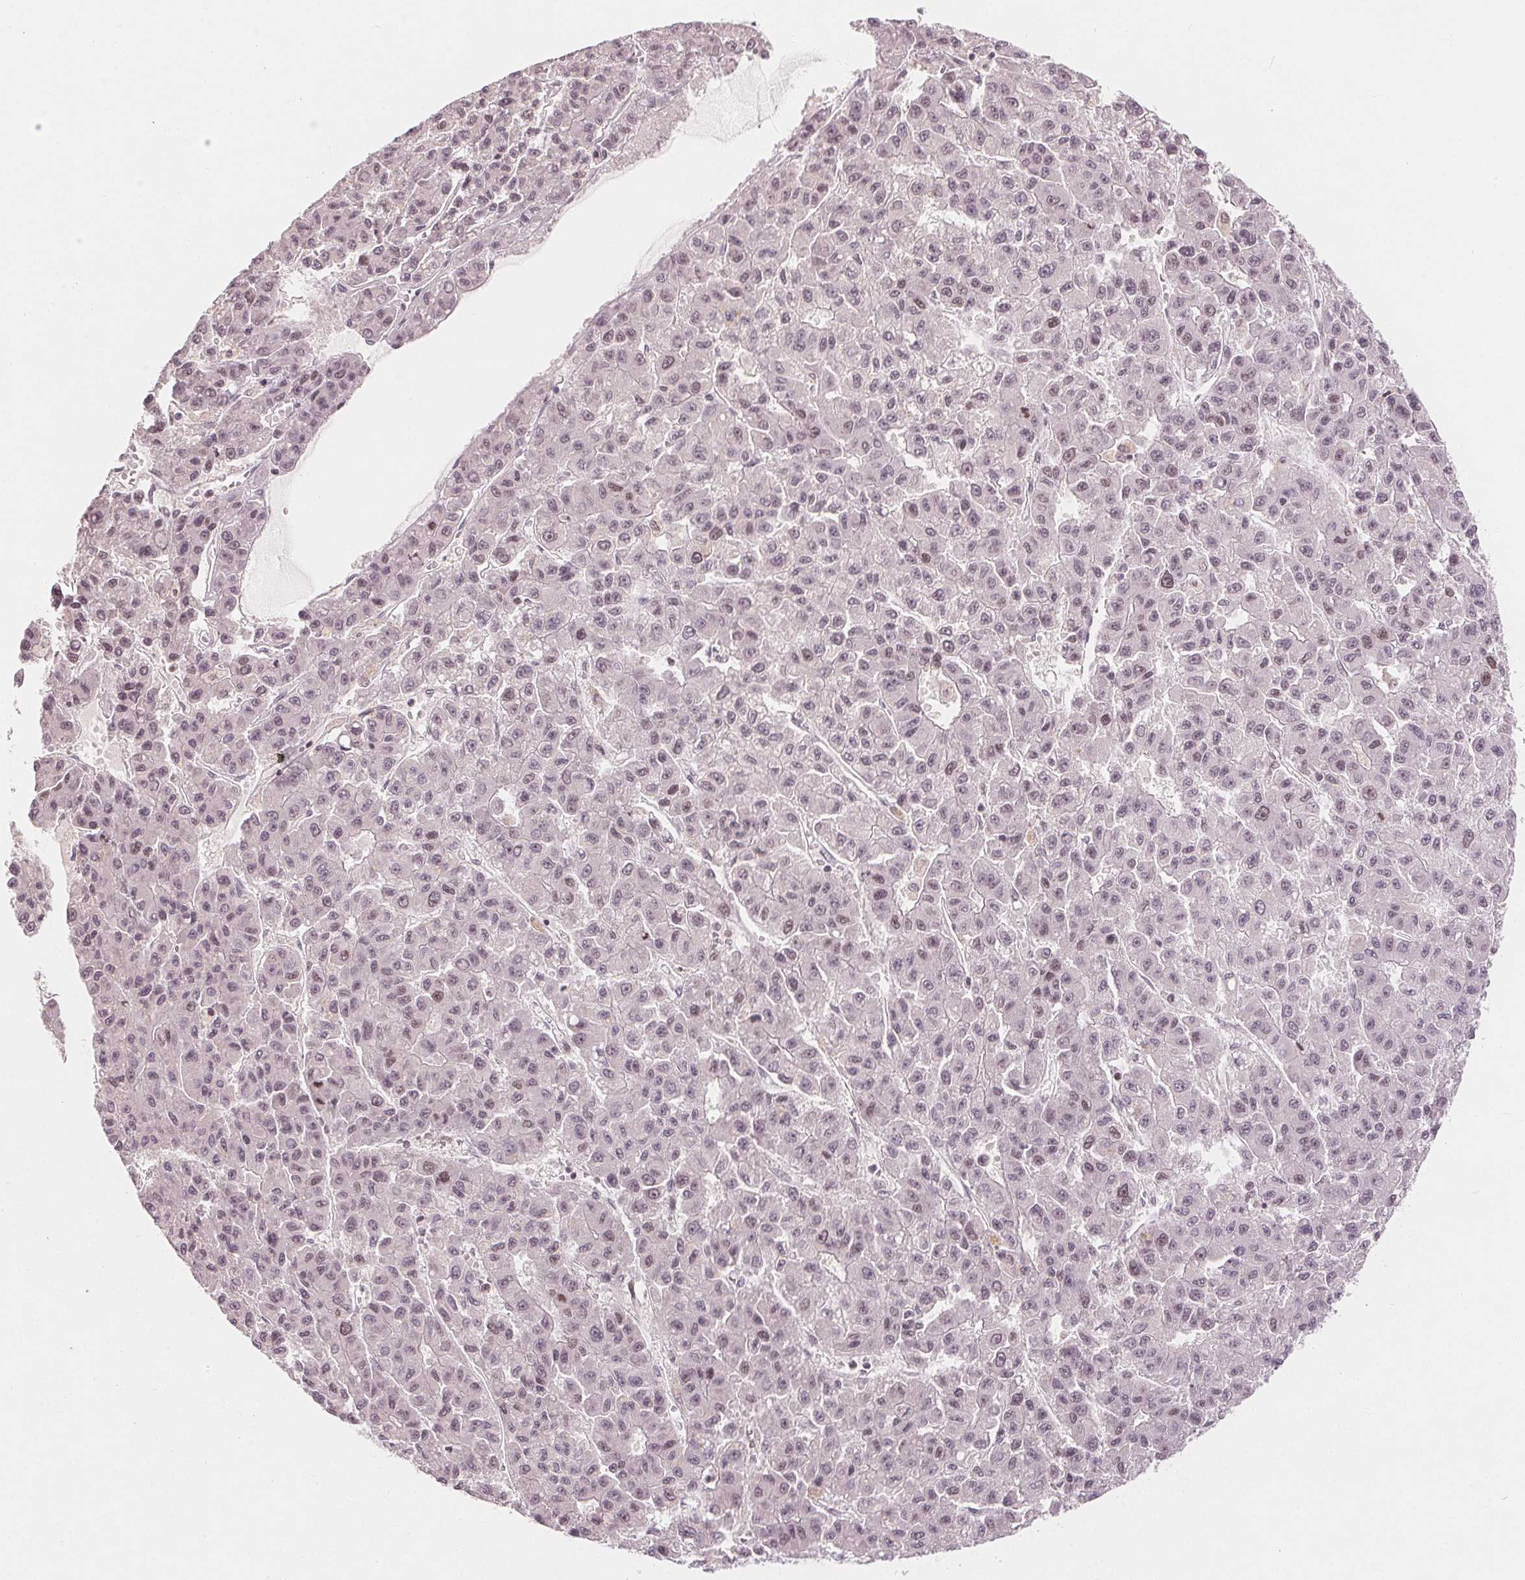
{"staining": {"intensity": "weak", "quantity": "<25%", "location": "nuclear"}, "tissue": "liver cancer", "cell_type": "Tumor cells", "image_type": "cancer", "snomed": [{"axis": "morphology", "description": "Carcinoma, Hepatocellular, NOS"}, {"axis": "topography", "description": "Liver"}], "caption": "This is an IHC image of human hepatocellular carcinoma (liver). There is no staining in tumor cells.", "gene": "DEK", "patient": {"sex": "male", "age": 70}}